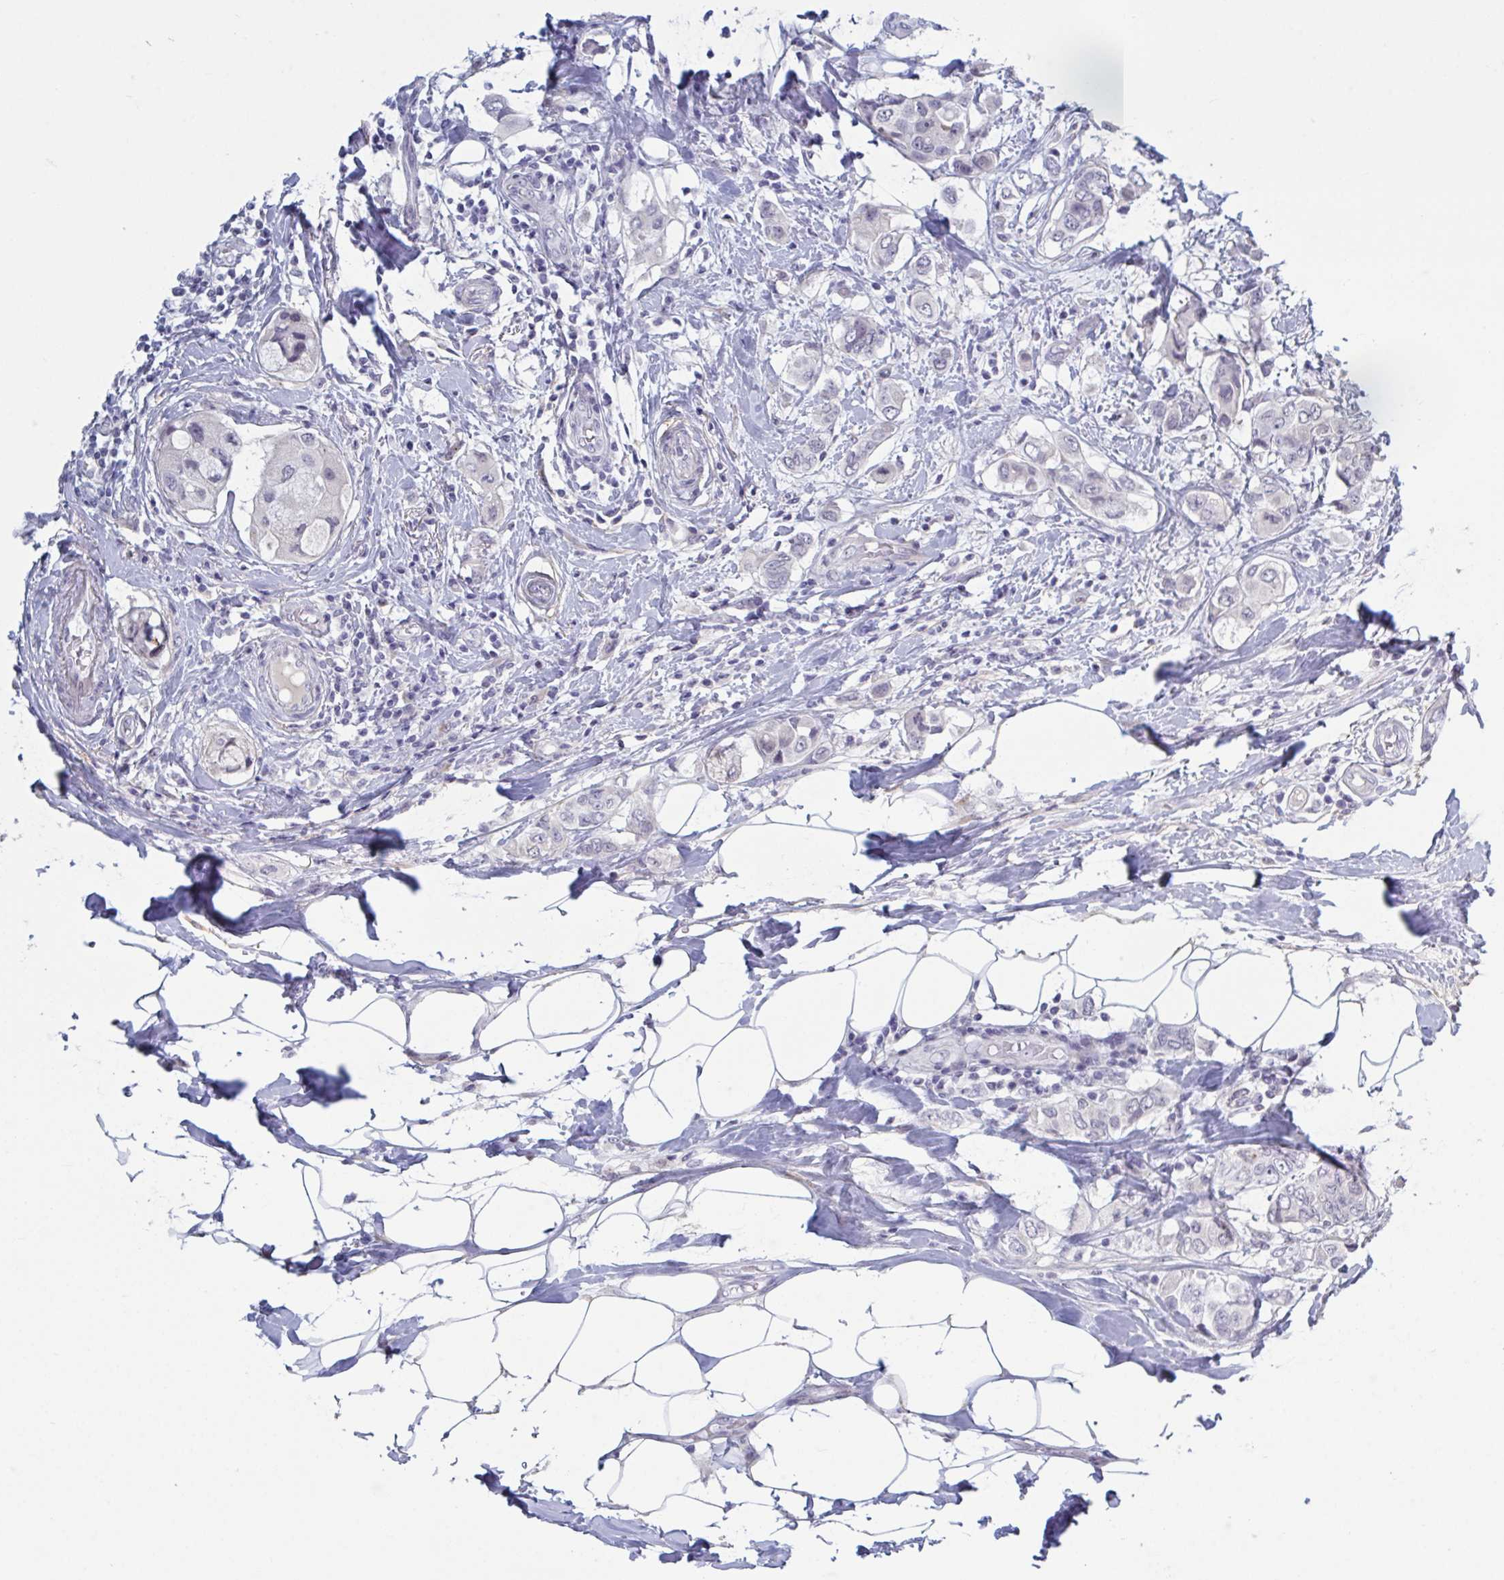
{"staining": {"intensity": "negative", "quantity": "none", "location": "none"}, "tissue": "breast cancer", "cell_type": "Tumor cells", "image_type": "cancer", "snomed": [{"axis": "morphology", "description": "Lobular carcinoma"}, {"axis": "topography", "description": "Breast"}], "caption": "The immunohistochemistry photomicrograph has no significant staining in tumor cells of breast lobular carcinoma tissue.", "gene": "TCEAL8", "patient": {"sex": "female", "age": 51}}